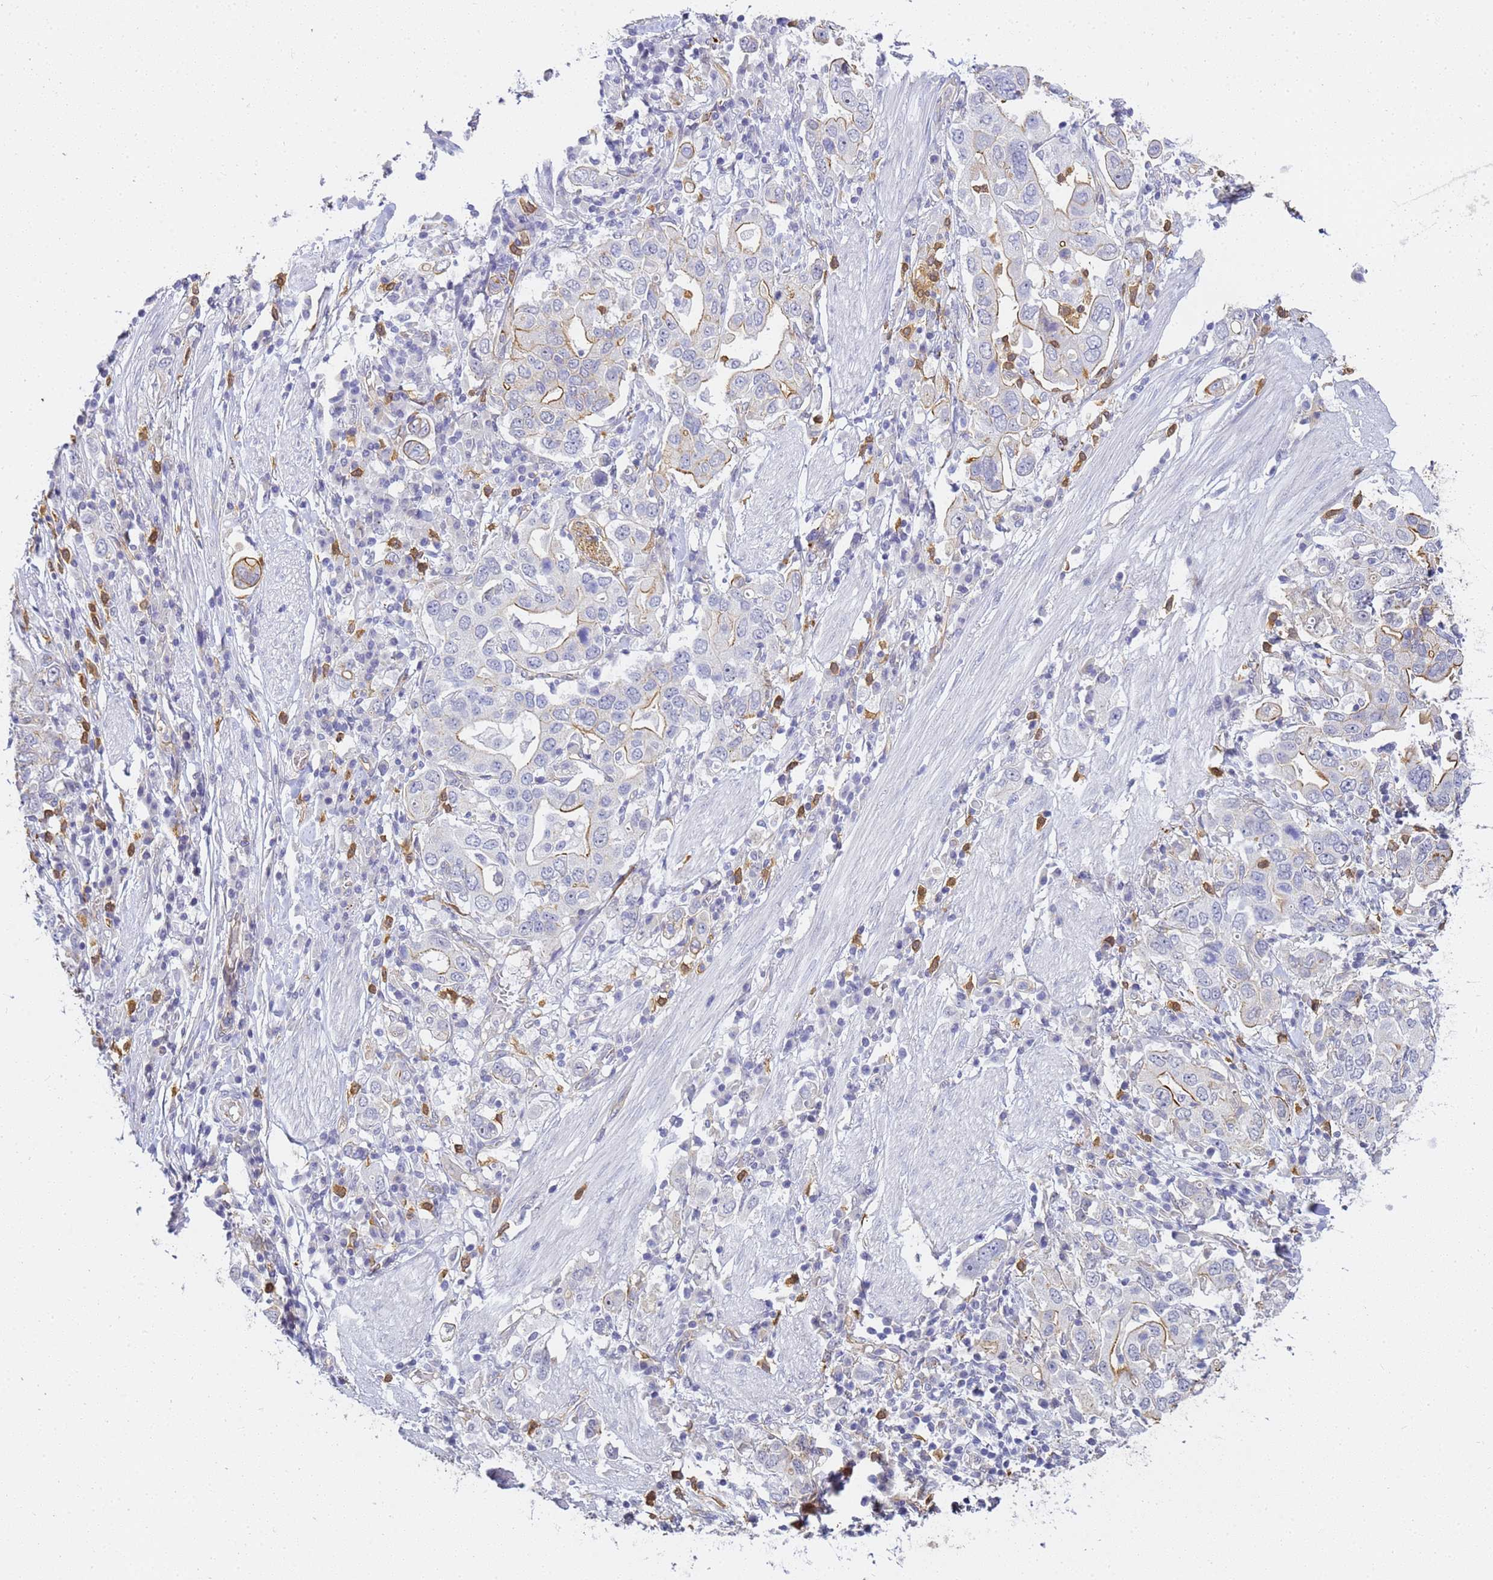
{"staining": {"intensity": "negative", "quantity": "none", "location": "none"}, "tissue": "stomach cancer", "cell_type": "Tumor cells", "image_type": "cancer", "snomed": [{"axis": "morphology", "description": "Adenocarcinoma, NOS"}, {"axis": "topography", "description": "Stomach, upper"}], "caption": "A micrograph of adenocarcinoma (stomach) stained for a protein displays no brown staining in tumor cells. (Brightfield microscopy of DAB (3,3'-diaminobenzidine) immunohistochemistry (IHC) at high magnification).", "gene": "GON4L", "patient": {"sex": "male", "age": 62}}